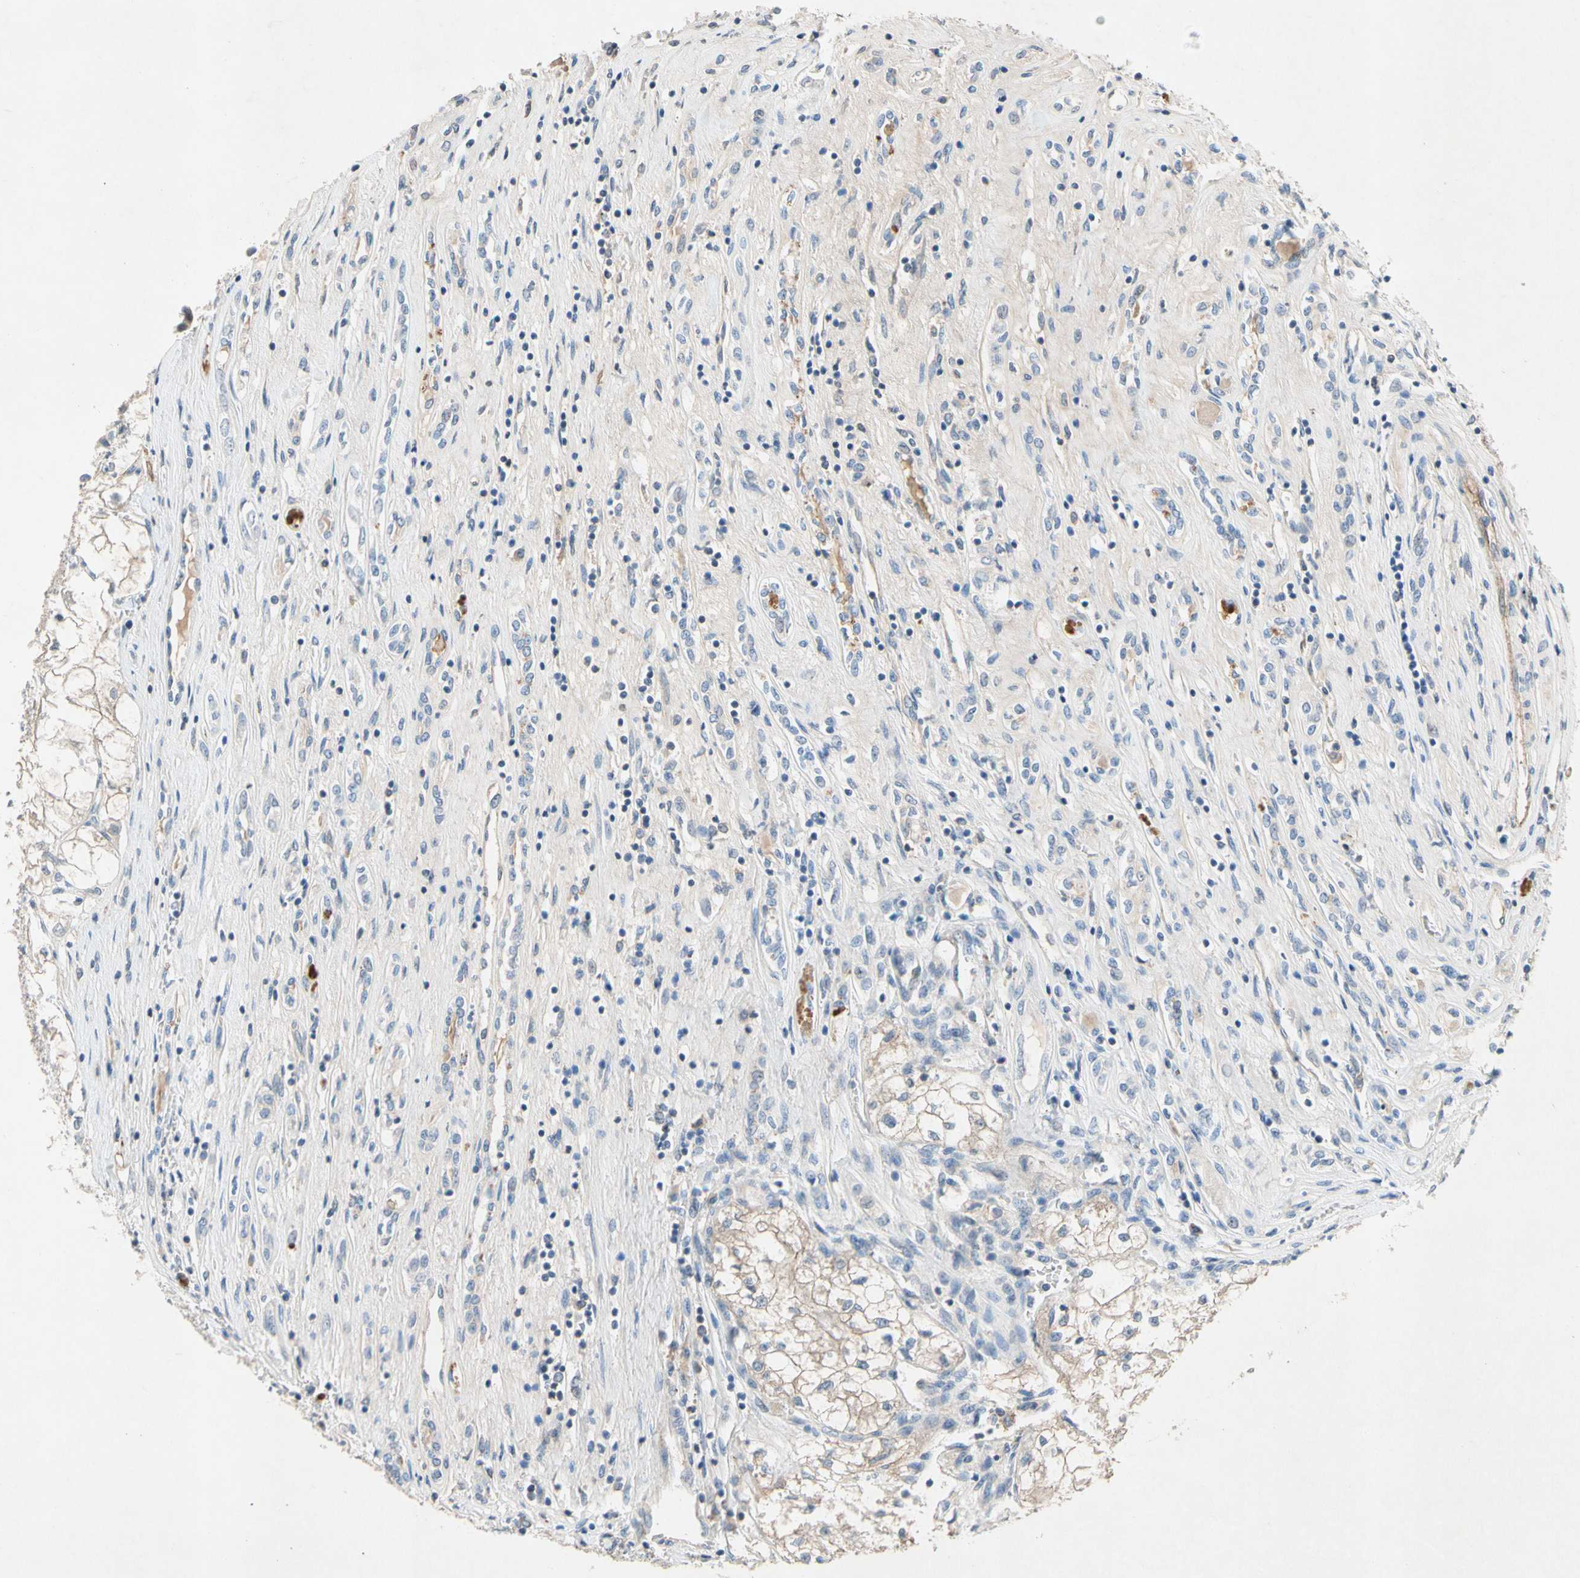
{"staining": {"intensity": "weak", "quantity": "<25%", "location": "cytoplasmic/membranous"}, "tissue": "renal cancer", "cell_type": "Tumor cells", "image_type": "cancer", "snomed": [{"axis": "morphology", "description": "Adenocarcinoma, NOS"}, {"axis": "topography", "description": "Kidney"}], "caption": "Immunohistochemistry (IHC) micrograph of human renal cancer stained for a protein (brown), which reveals no staining in tumor cells.", "gene": "NDFIP2", "patient": {"sex": "female", "age": 70}}